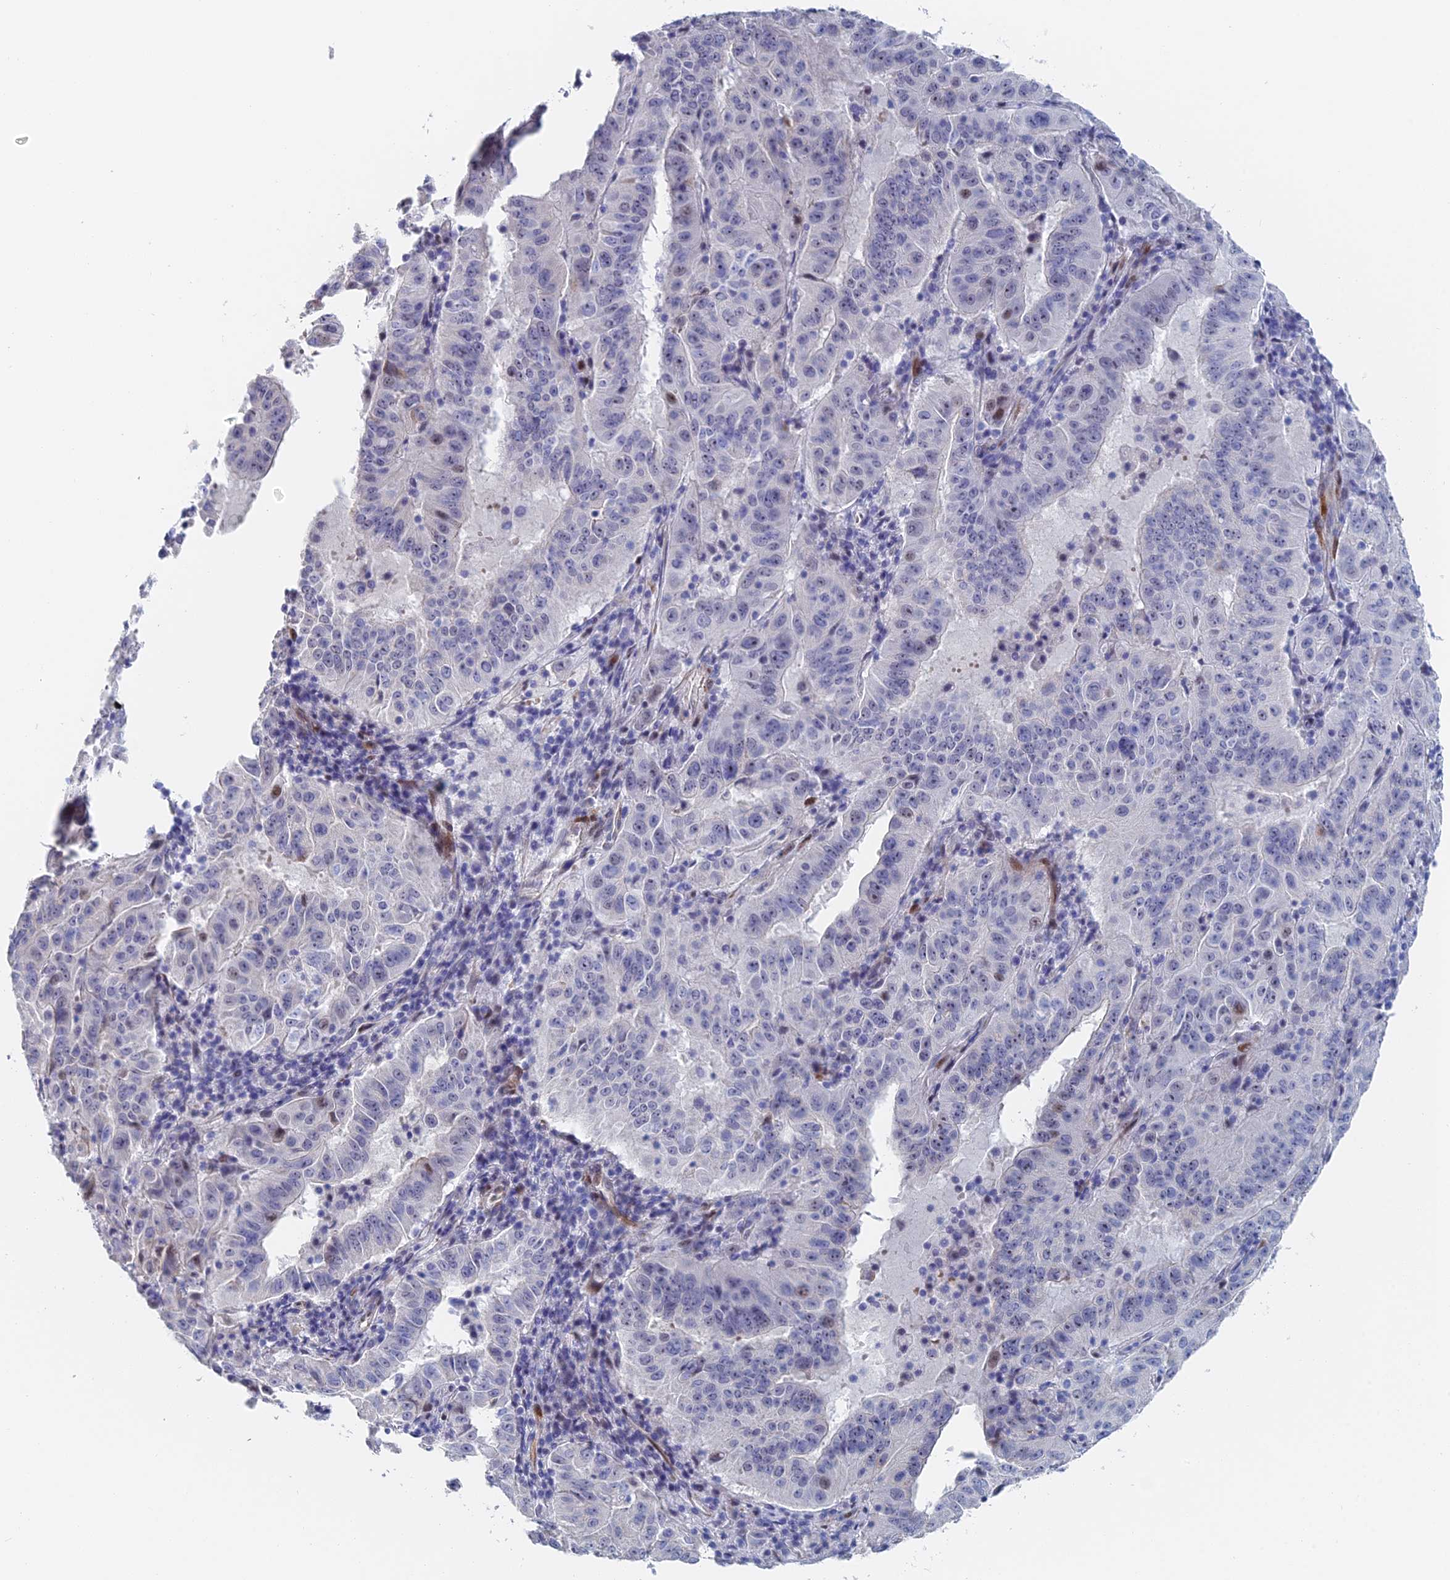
{"staining": {"intensity": "weak", "quantity": "<25%", "location": "nuclear"}, "tissue": "pancreatic cancer", "cell_type": "Tumor cells", "image_type": "cancer", "snomed": [{"axis": "morphology", "description": "Adenocarcinoma, NOS"}, {"axis": "topography", "description": "Pancreas"}], "caption": "Immunohistochemical staining of adenocarcinoma (pancreatic) shows no significant positivity in tumor cells.", "gene": "DRGX", "patient": {"sex": "male", "age": 63}}